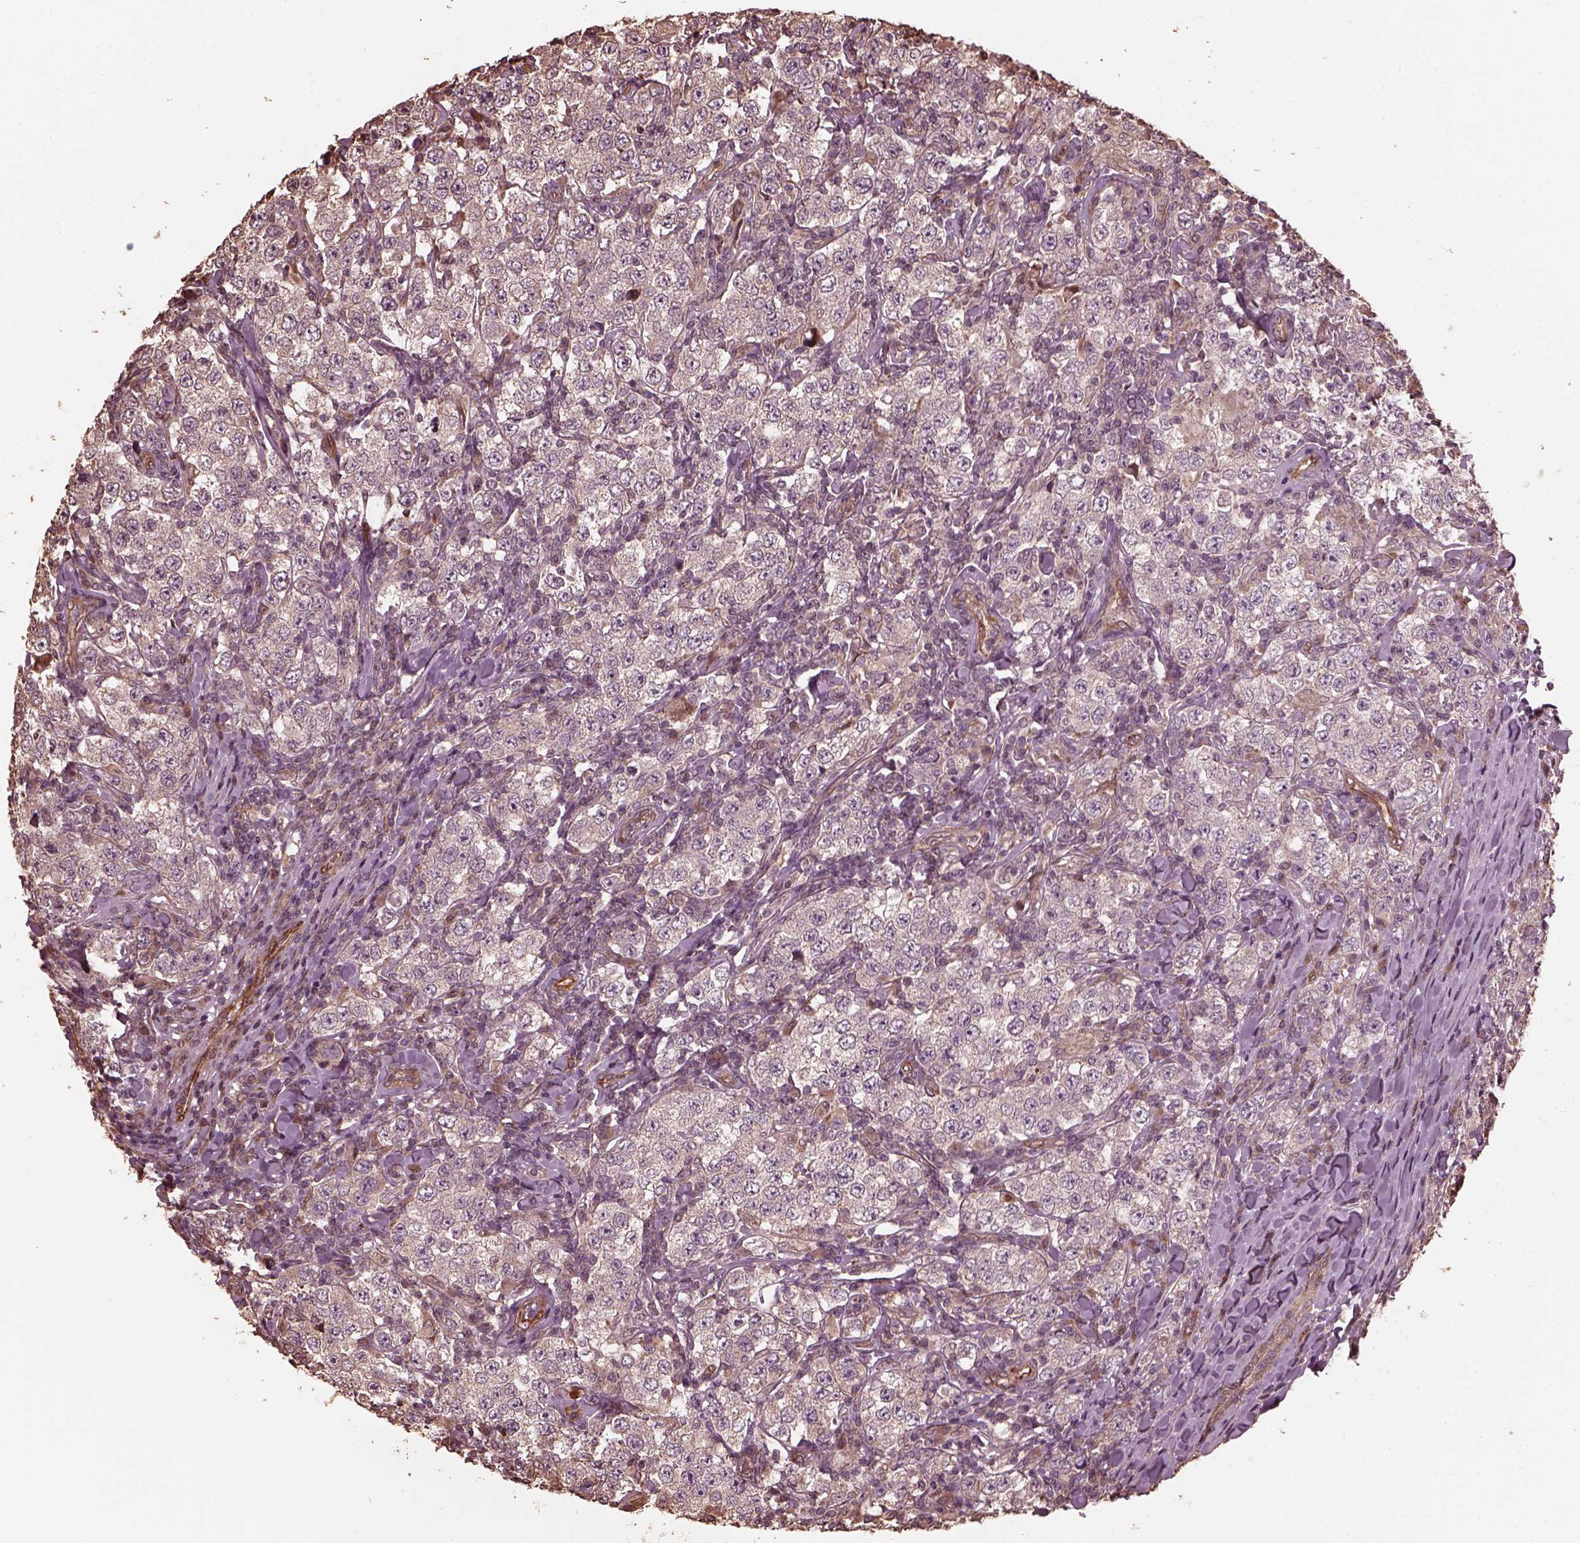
{"staining": {"intensity": "weak", "quantity": "25%-75%", "location": "cytoplasmic/membranous"}, "tissue": "testis cancer", "cell_type": "Tumor cells", "image_type": "cancer", "snomed": [{"axis": "morphology", "description": "Seminoma, NOS"}, {"axis": "morphology", "description": "Carcinoma, Embryonal, NOS"}, {"axis": "topography", "description": "Testis"}], "caption": "The micrograph reveals staining of testis cancer, revealing weak cytoplasmic/membranous protein staining (brown color) within tumor cells.", "gene": "GTPBP1", "patient": {"sex": "male", "age": 41}}